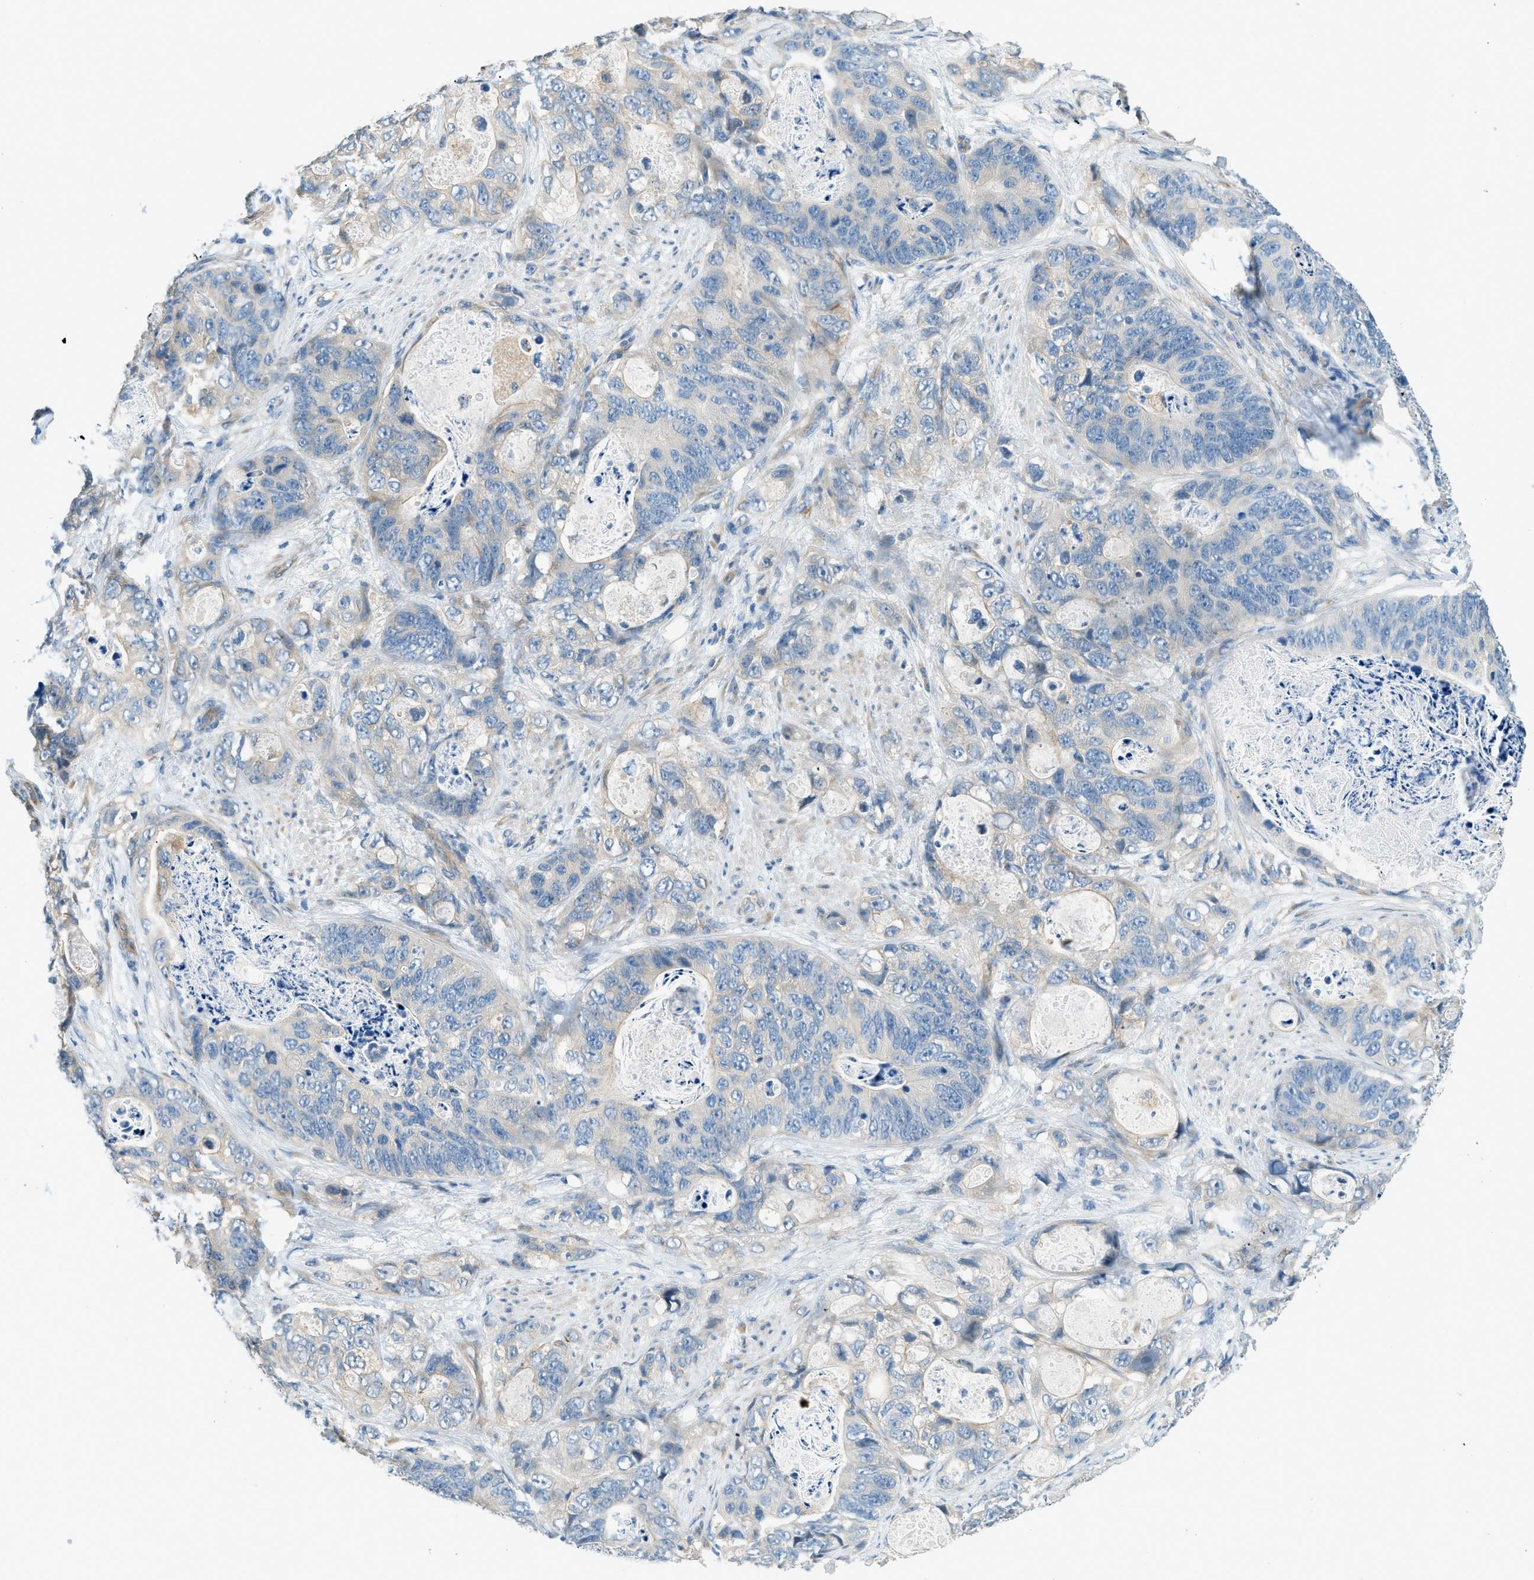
{"staining": {"intensity": "weak", "quantity": "<25%", "location": "cytoplasmic/membranous"}, "tissue": "stomach cancer", "cell_type": "Tumor cells", "image_type": "cancer", "snomed": [{"axis": "morphology", "description": "Adenocarcinoma, NOS"}, {"axis": "topography", "description": "Stomach"}], "caption": "Human stomach cancer stained for a protein using IHC displays no staining in tumor cells.", "gene": "ZNF367", "patient": {"sex": "female", "age": 89}}